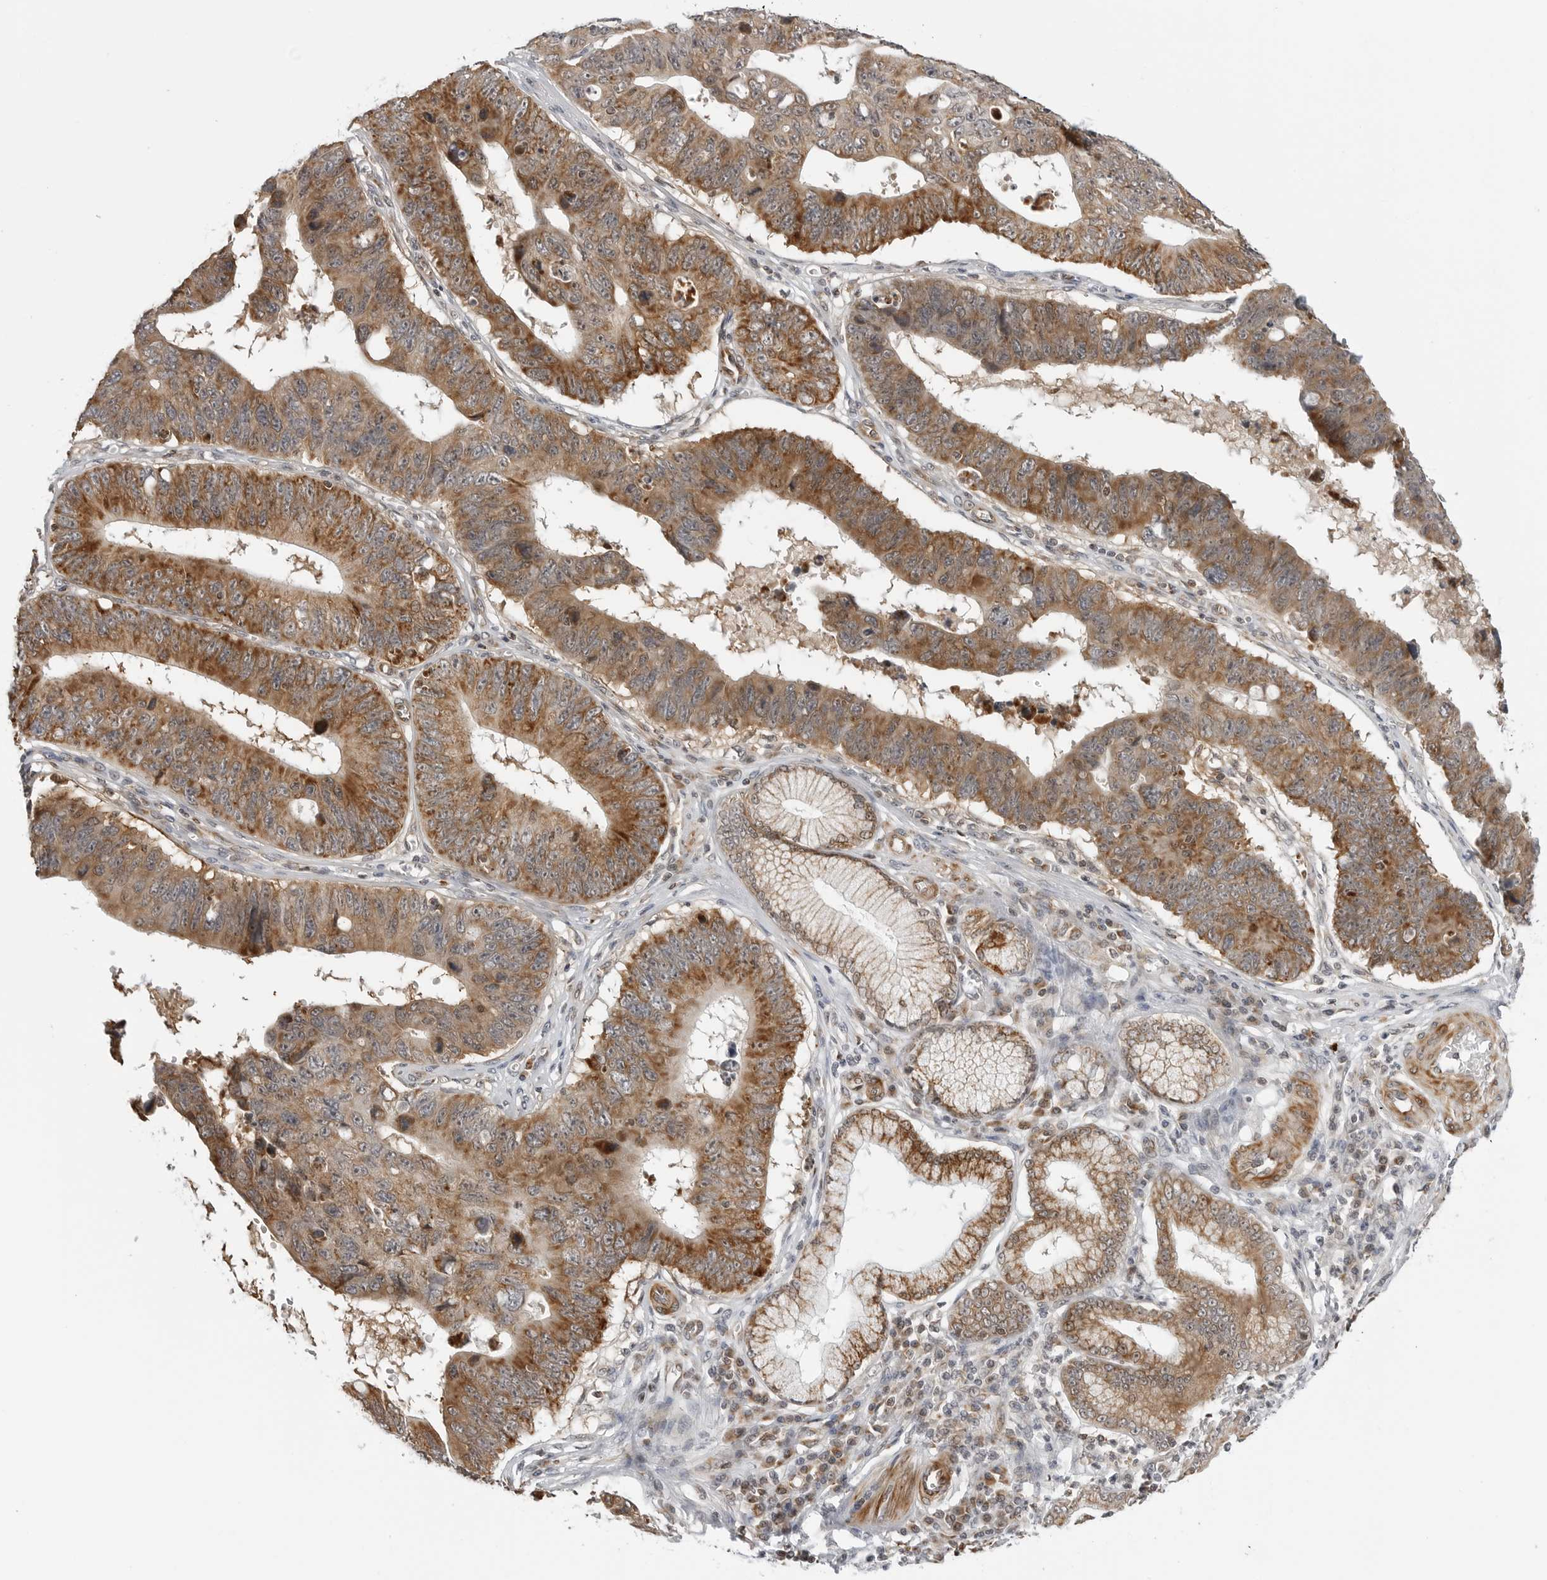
{"staining": {"intensity": "strong", "quantity": ">75%", "location": "cytoplasmic/membranous"}, "tissue": "stomach cancer", "cell_type": "Tumor cells", "image_type": "cancer", "snomed": [{"axis": "morphology", "description": "Adenocarcinoma, NOS"}, {"axis": "topography", "description": "Stomach"}], "caption": "Stomach adenocarcinoma tissue demonstrates strong cytoplasmic/membranous expression in approximately >75% of tumor cells, visualized by immunohistochemistry.", "gene": "PEX2", "patient": {"sex": "male", "age": 59}}